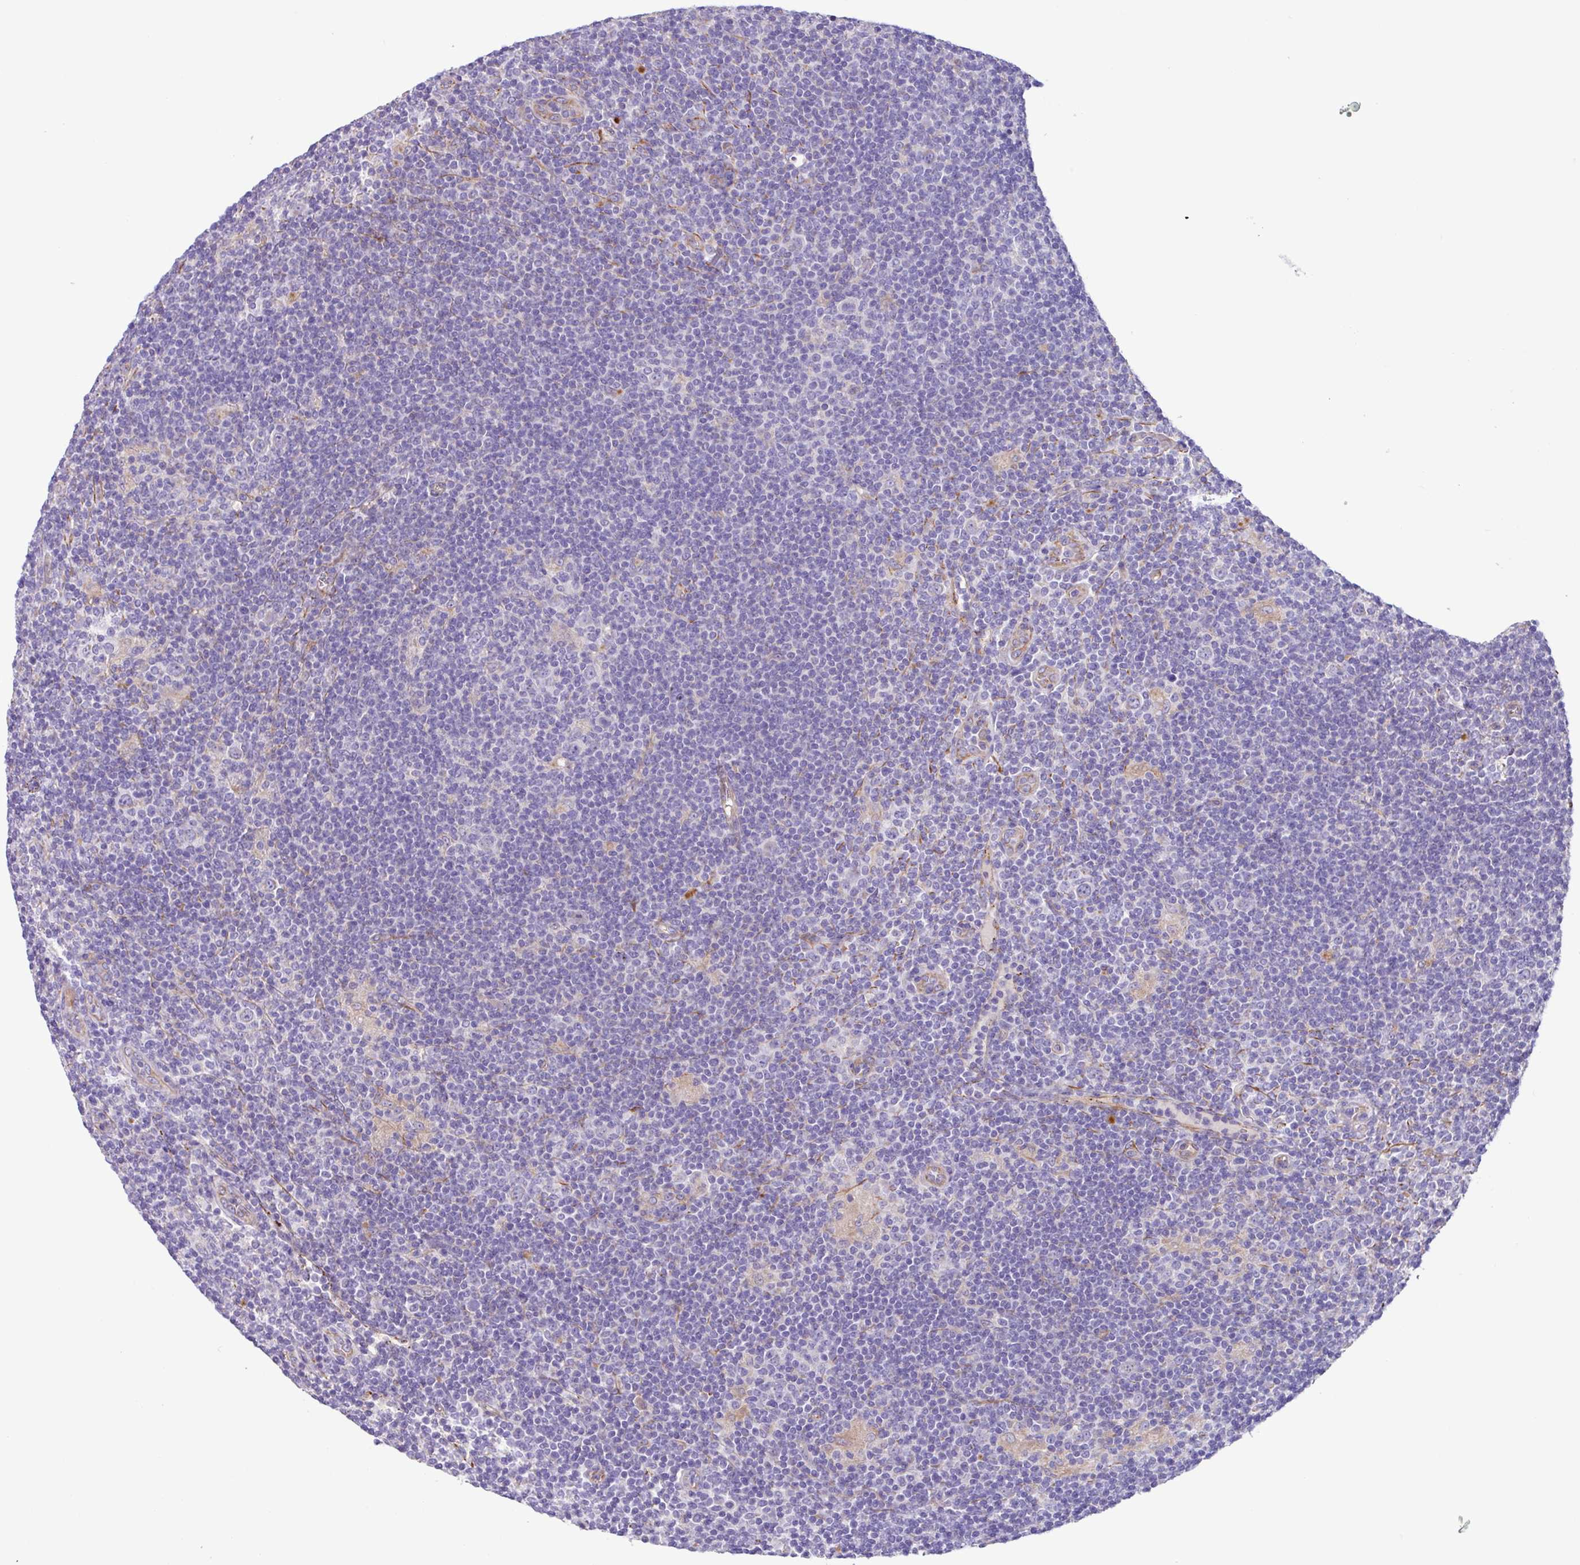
{"staining": {"intensity": "negative", "quantity": "none", "location": "none"}, "tissue": "lymphoma", "cell_type": "Tumor cells", "image_type": "cancer", "snomed": [{"axis": "morphology", "description": "Hodgkin's disease, NOS"}, {"axis": "topography", "description": "Lymph node"}], "caption": "Human Hodgkin's disease stained for a protein using immunohistochemistry (IHC) shows no expression in tumor cells.", "gene": "MRM2", "patient": {"sex": "female", "age": 57}}